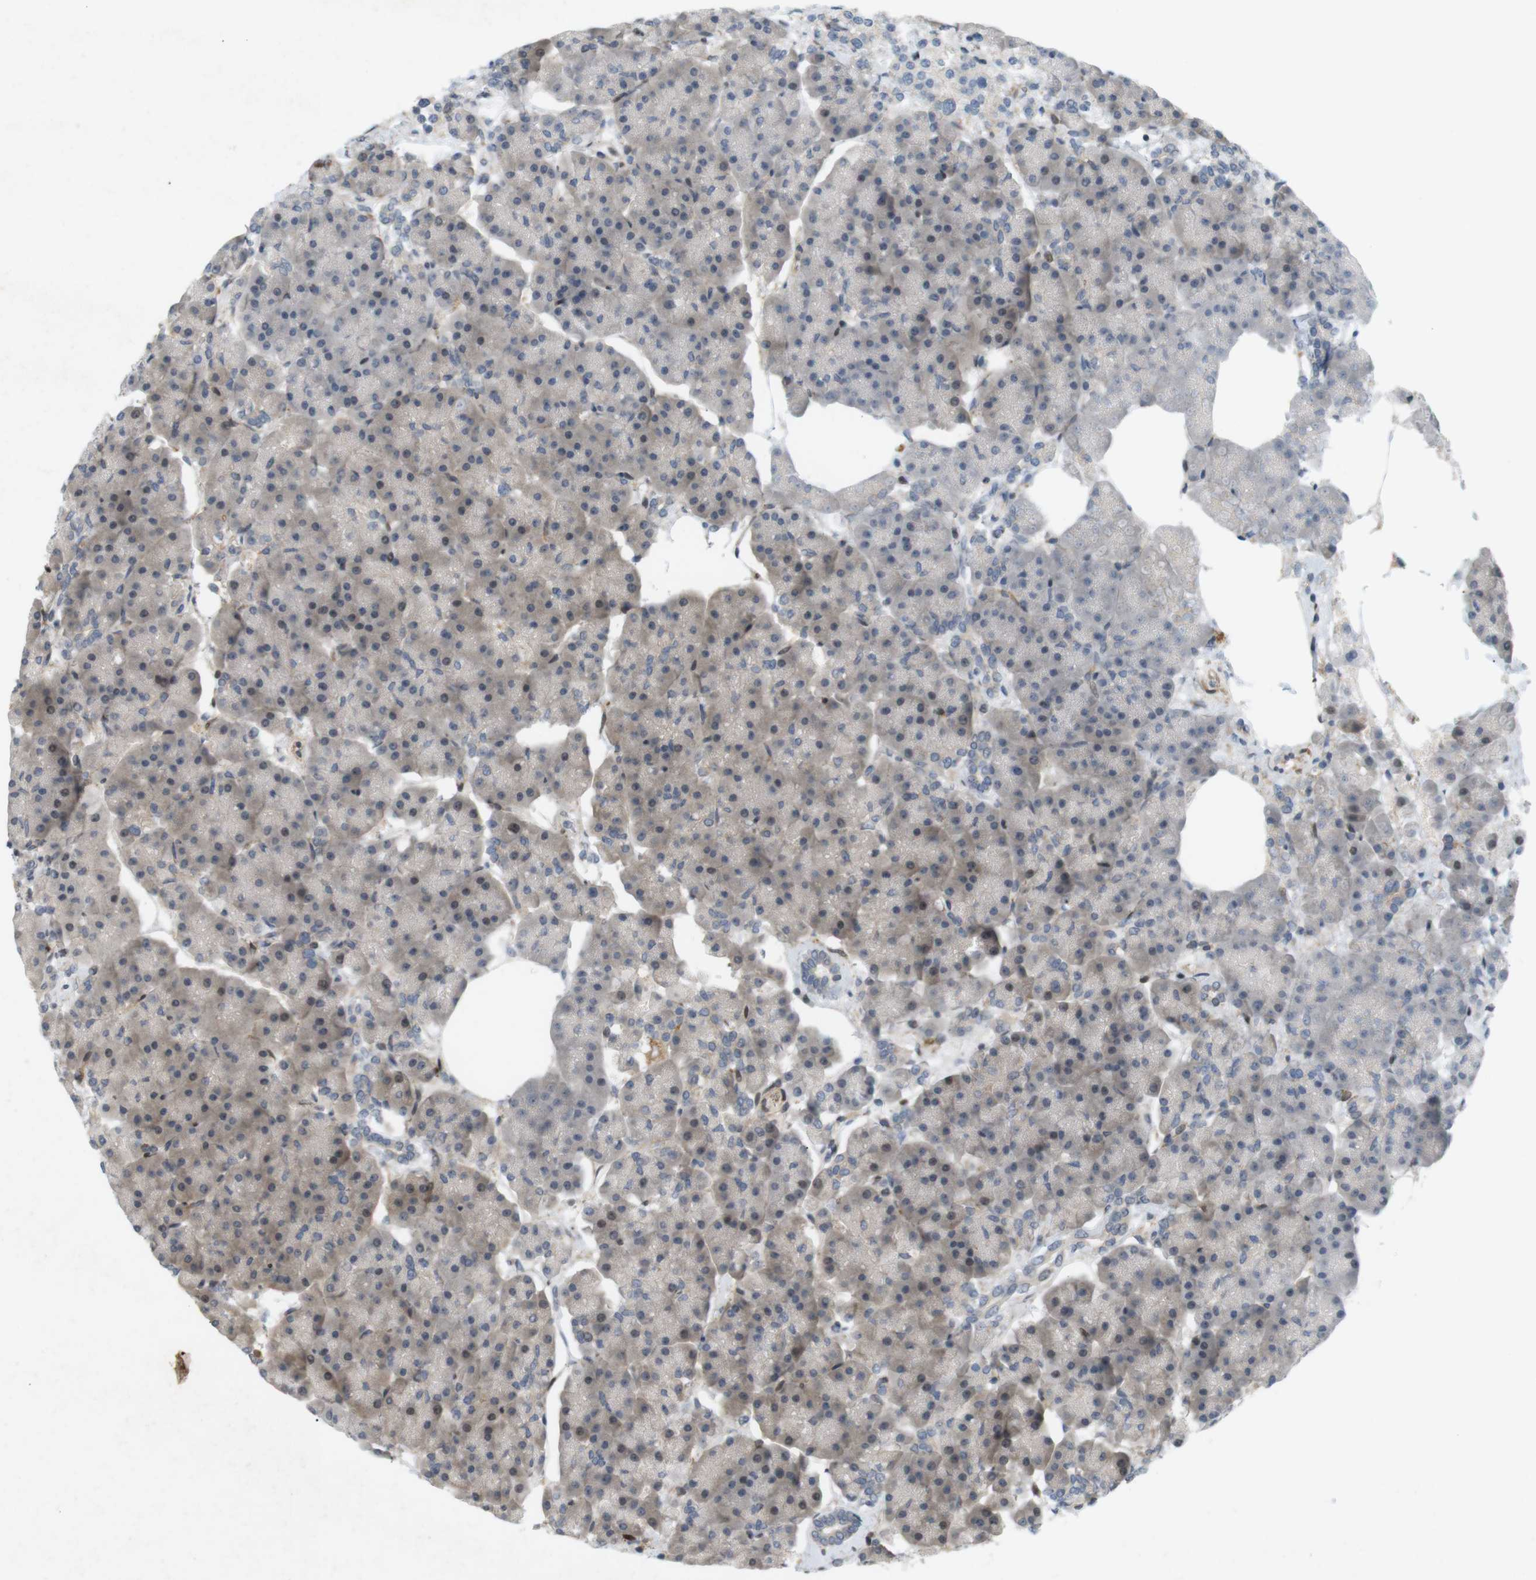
{"staining": {"intensity": "moderate", "quantity": "<25%", "location": "cytoplasmic/membranous"}, "tissue": "pancreas", "cell_type": "Exocrine glandular cells", "image_type": "normal", "snomed": [{"axis": "morphology", "description": "Normal tissue, NOS"}, {"axis": "topography", "description": "Pancreas"}], "caption": "Immunohistochemical staining of normal human pancreas demonstrates low levels of moderate cytoplasmic/membranous positivity in approximately <25% of exocrine glandular cells. (DAB IHC, brown staining for protein, blue staining for nuclei).", "gene": "PPP1R14A", "patient": {"sex": "female", "age": 70}}